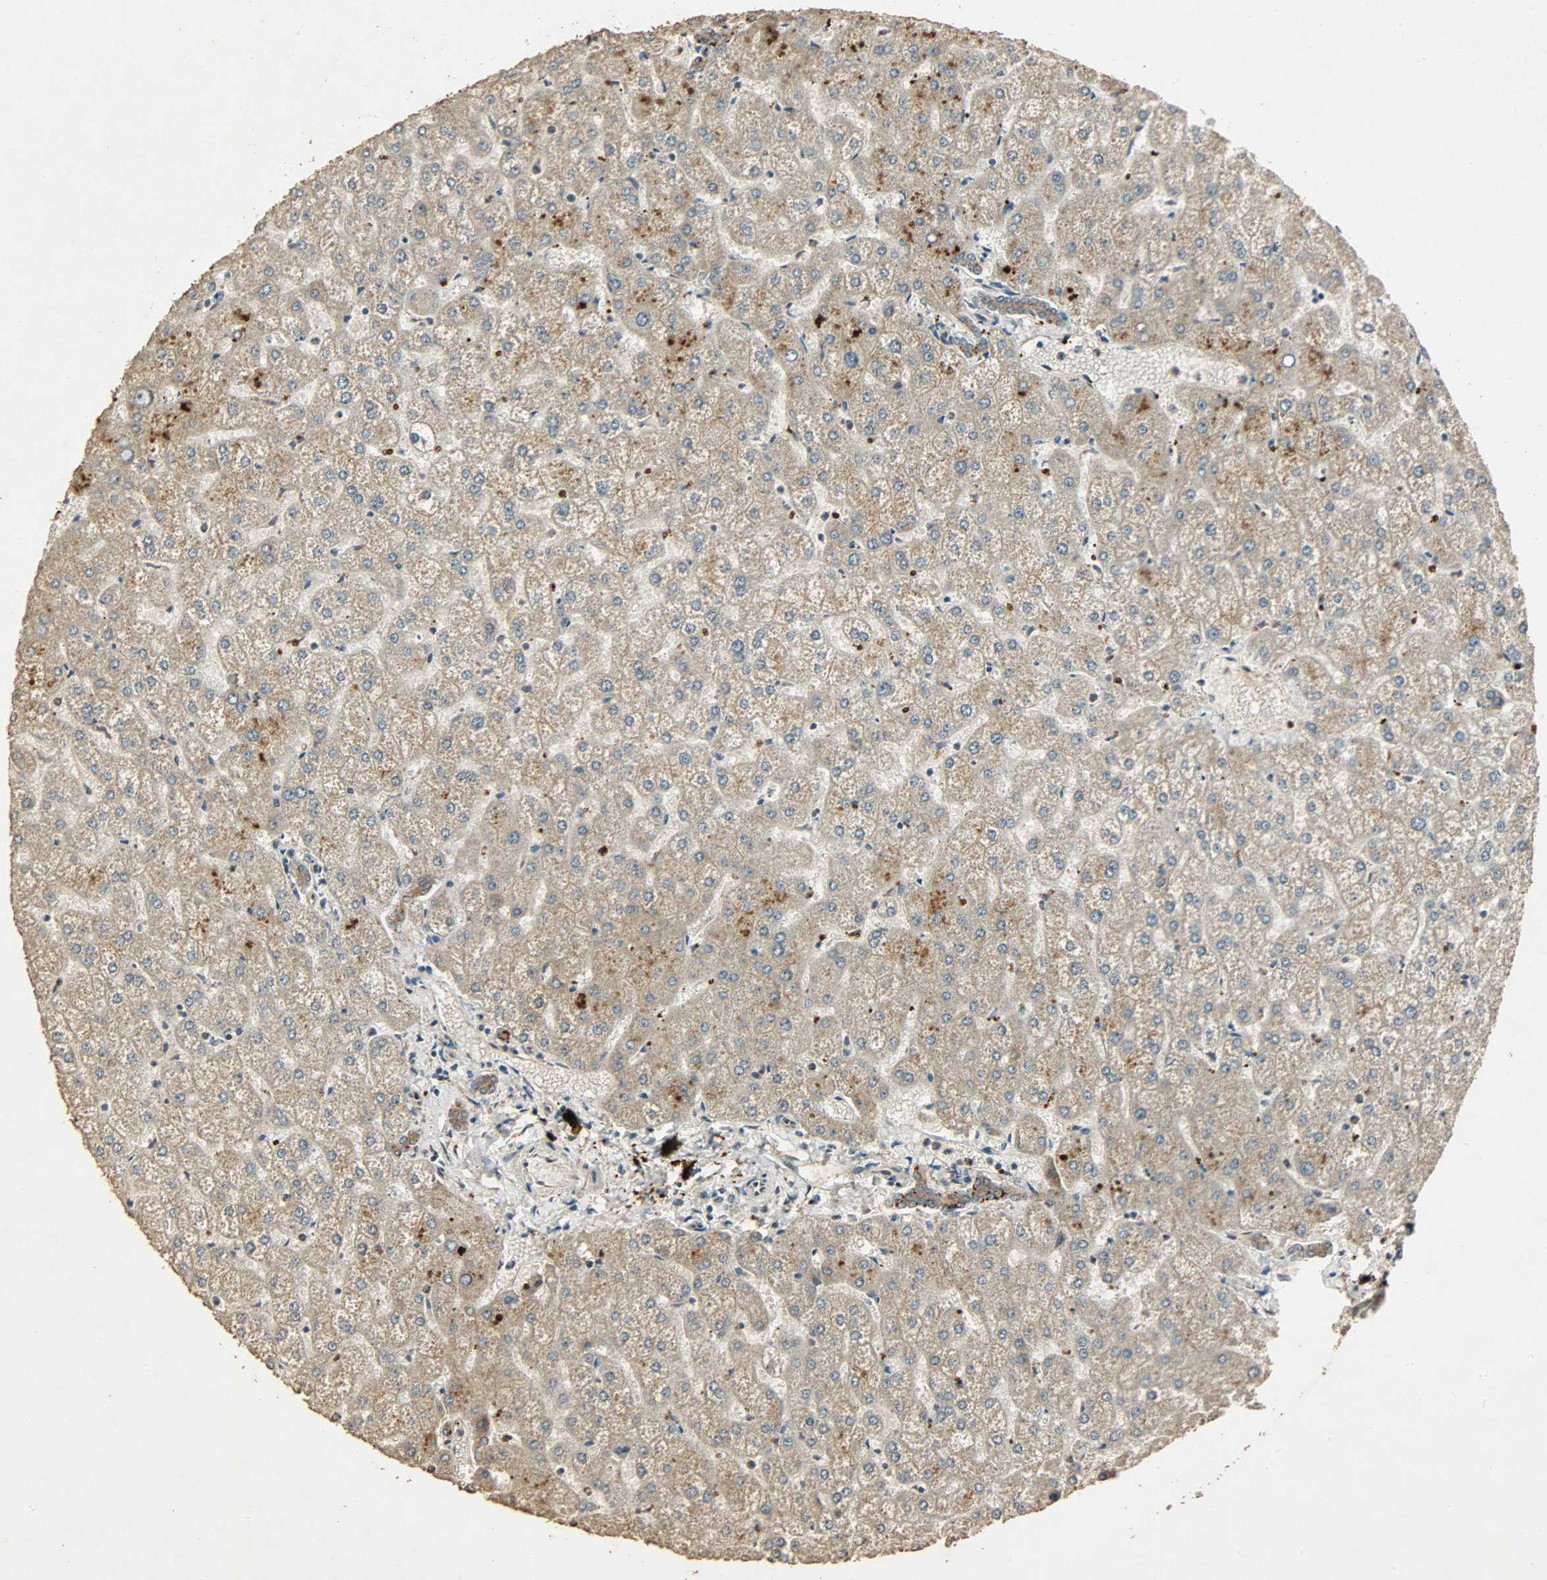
{"staining": {"intensity": "moderate", "quantity": ">75%", "location": "cytoplasmic/membranous"}, "tissue": "liver", "cell_type": "Cholangiocytes", "image_type": "normal", "snomed": [{"axis": "morphology", "description": "Normal tissue, NOS"}, {"axis": "topography", "description": "Liver"}], "caption": "DAB immunohistochemical staining of benign human liver demonstrates moderate cytoplasmic/membranous protein staining in approximately >75% of cholangiocytes. (IHC, brightfield microscopy, high magnification).", "gene": "ATP2B1", "patient": {"sex": "female", "age": 32}}